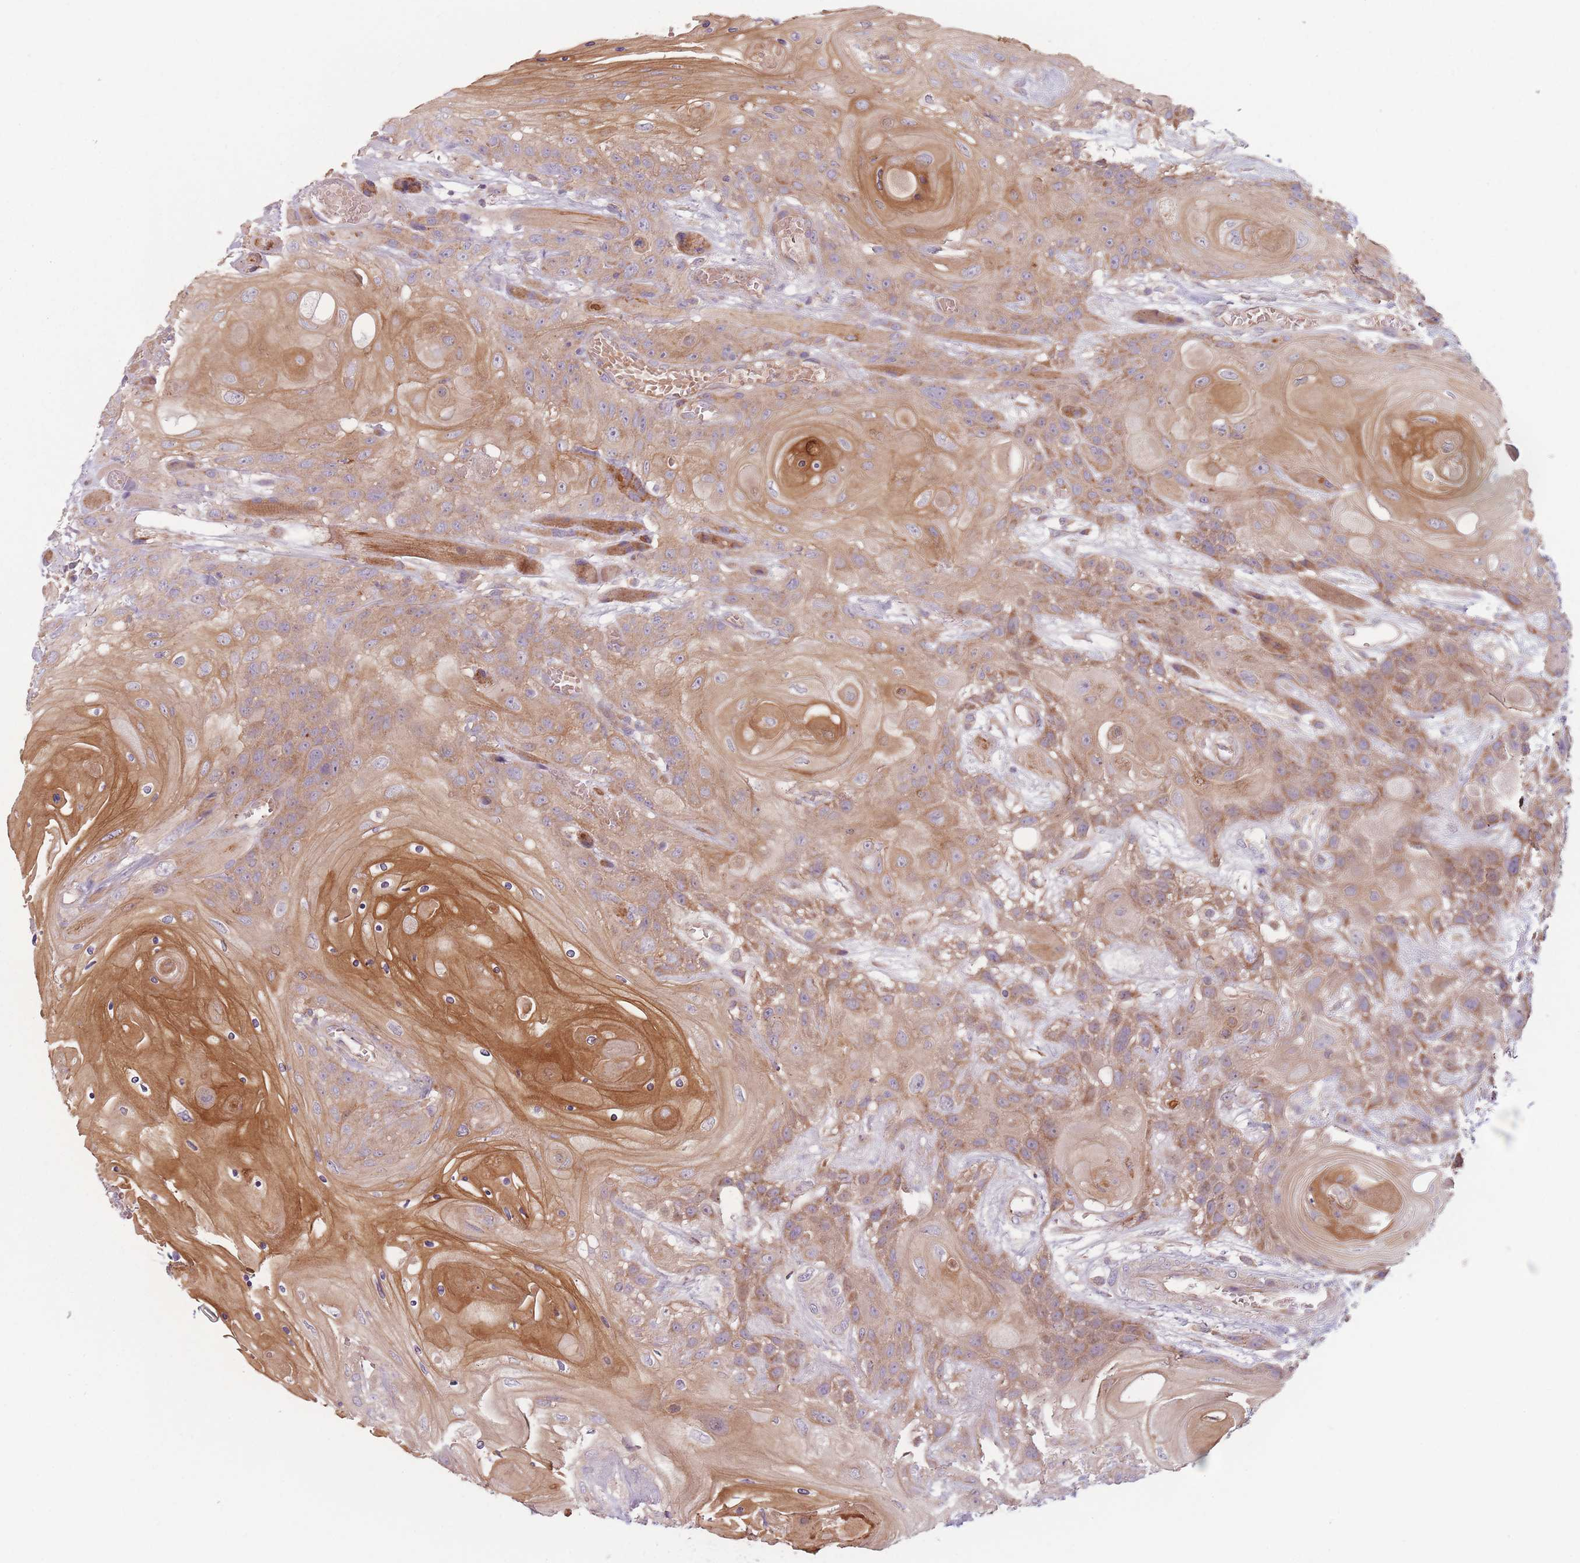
{"staining": {"intensity": "moderate", "quantity": ">75%", "location": "cytoplasmic/membranous"}, "tissue": "head and neck cancer", "cell_type": "Tumor cells", "image_type": "cancer", "snomed": [{"axis": "morphology", "description": "Squamous cell carcinoma, NOS"}, {"axis": "topography", "description": "Head-Neck"}], "caption": "A high-resolution histopathology image shows IHC staining of head and neck cancer, which displays moderate cytoplasmic/membranous expression in approximately >75% of tumor cells. (Brightfield microscopy of DAB IHC at high magnification).", "gene": "NT5DC2", "patient": {"sex": "female", "age": 43}}